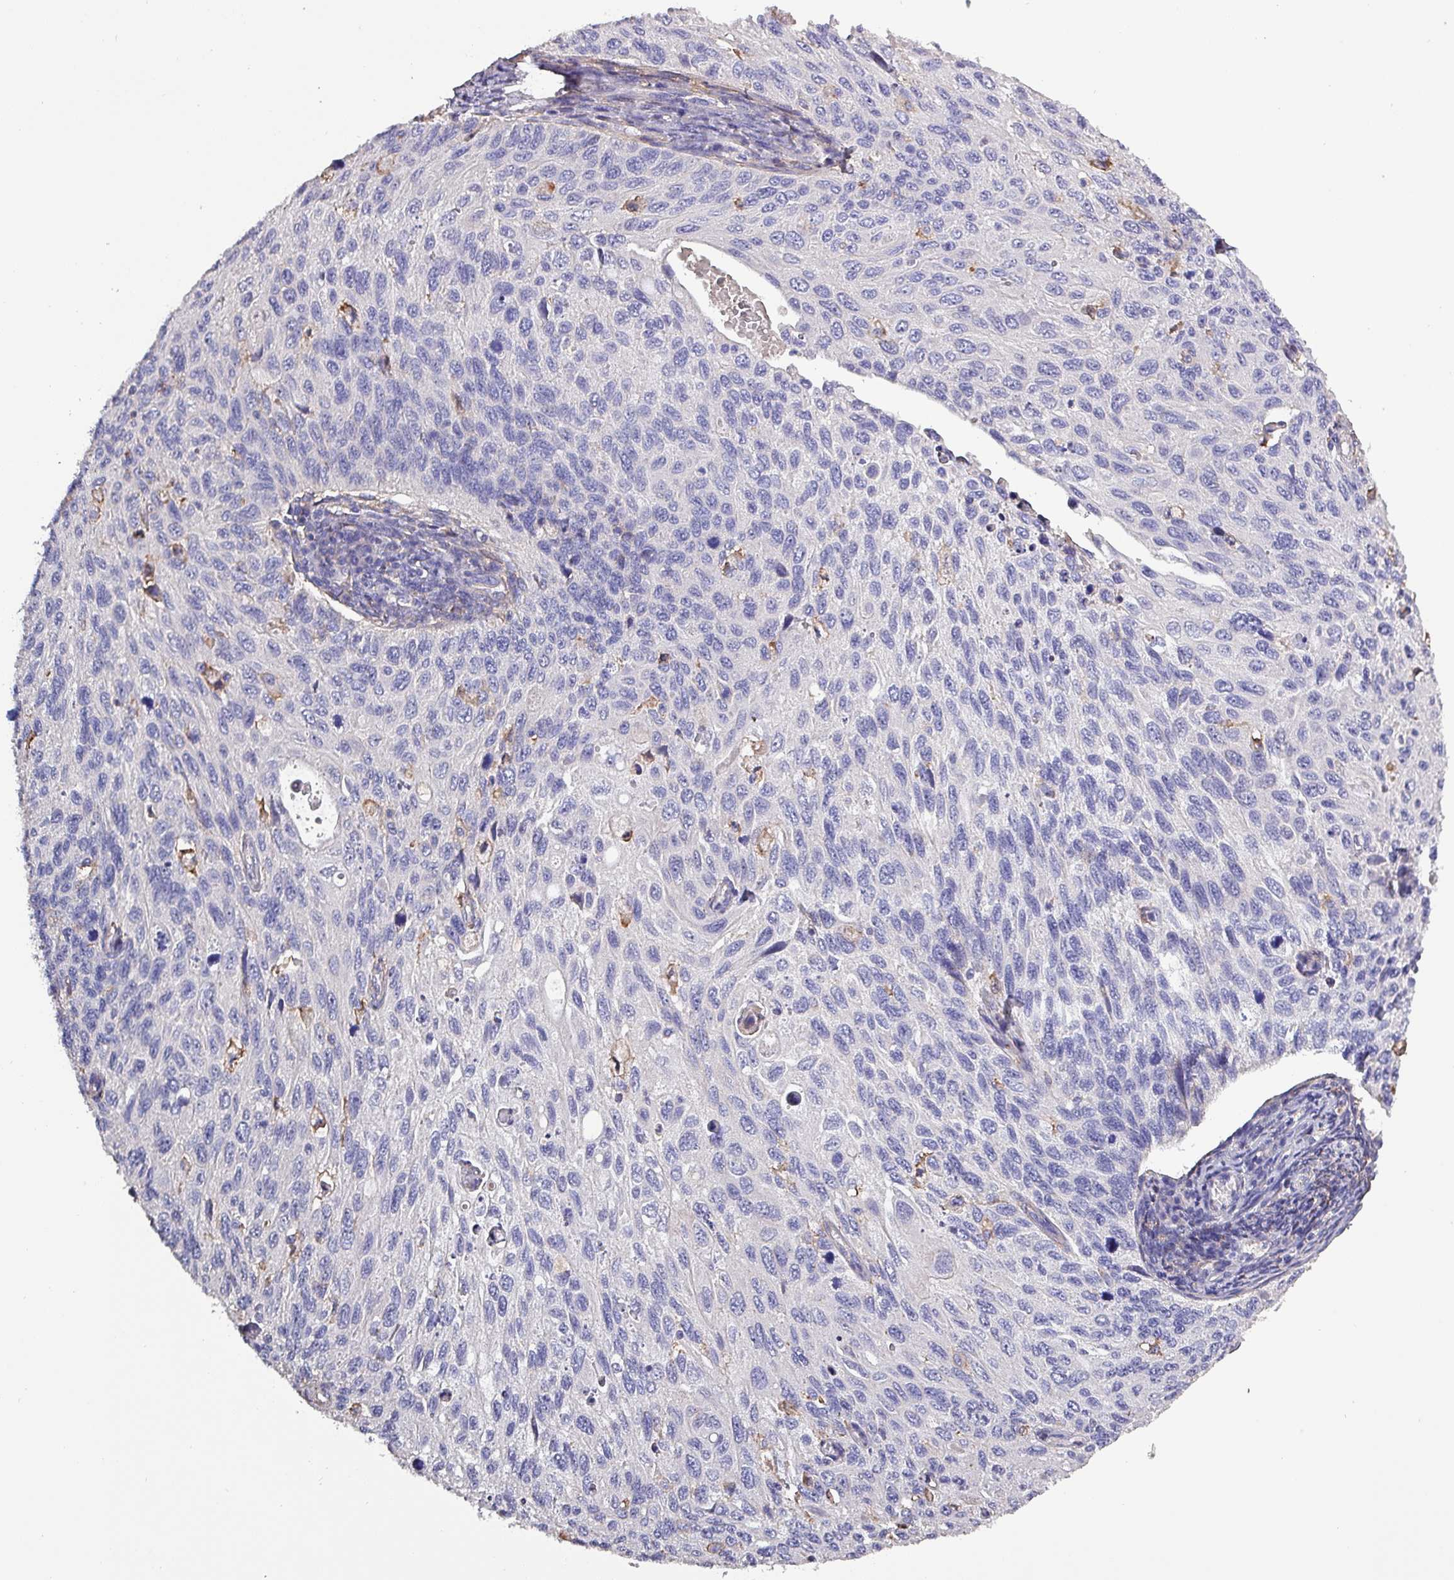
{"staining": {"intensity": "negative", "quantity": "none", "location": "none"}, "tissue": "cervical cancer", "cell_type": "Tumor cells", "image_type": "cancer", "snomed": [{"axis": "morphology", "description": "Squamous cell carcinoma, NOS"}, {"axis": "topography", "description": "Cervix"}], "caption": "DAB (3,3'-diaminobenzidine) immunohistochemical staining of cervical cancer displays no significant positivity in tumor cells. (Brightfield microscopy of DAB IHC at high magnification).", "gene": "HTRA4", "patient": {"sex": "female", "age": 70}}